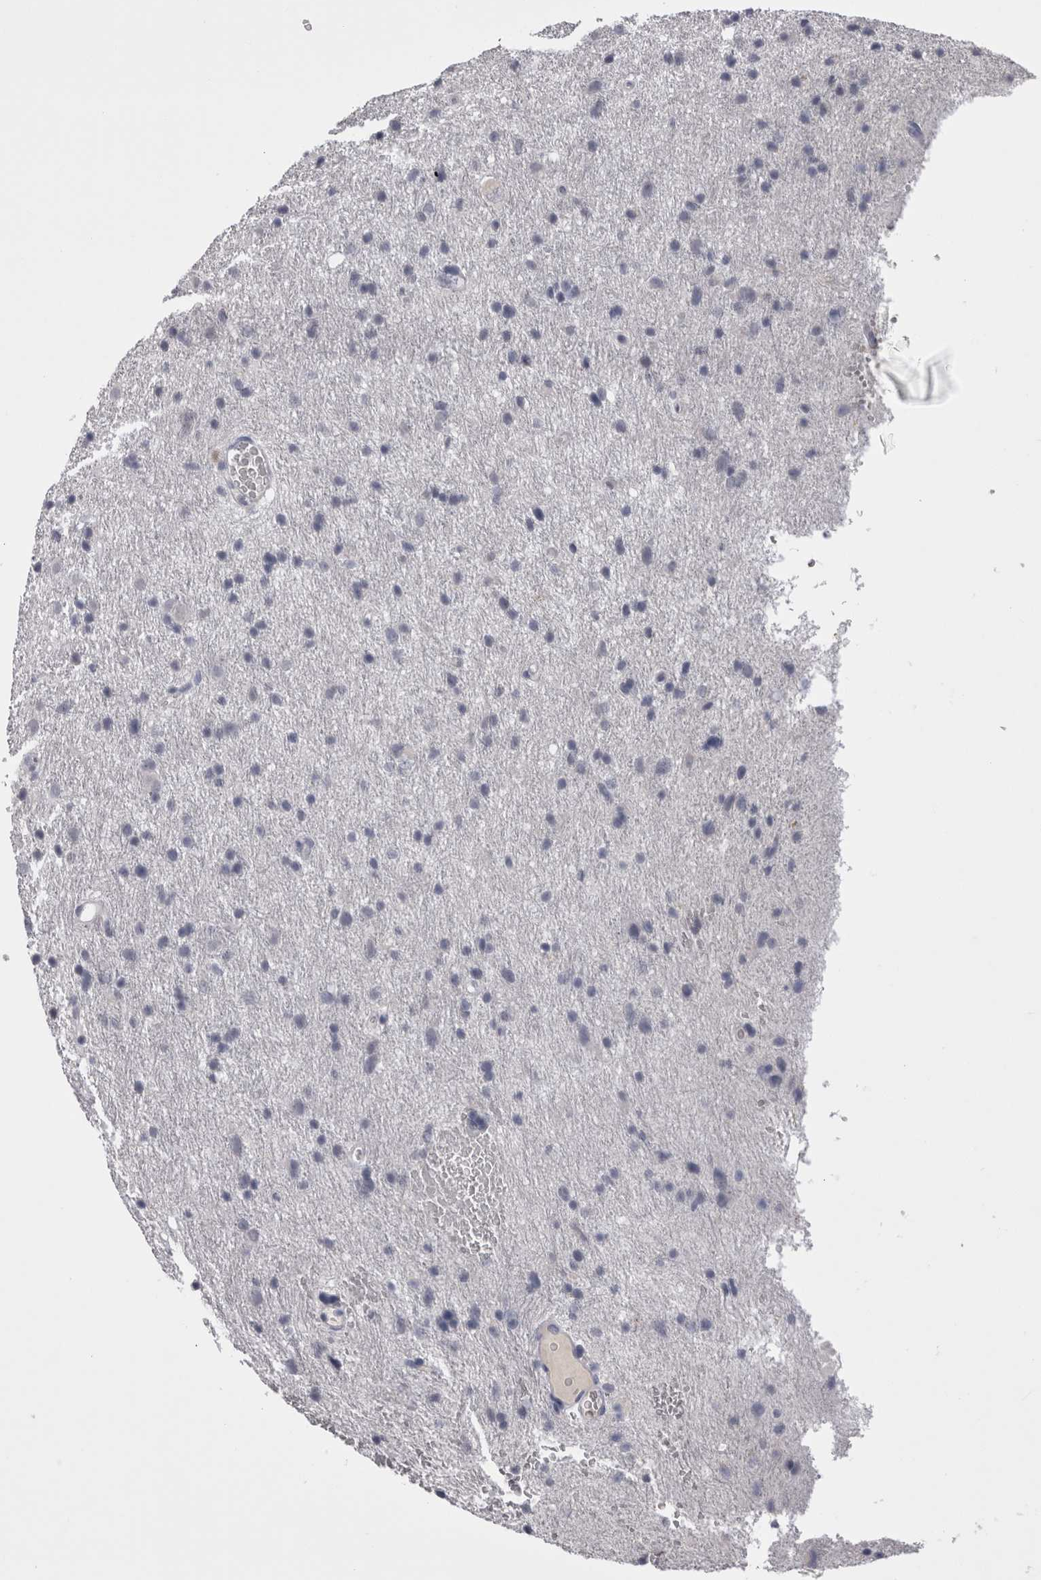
{"staining": {"intensity": "negative", "quantity": "none", "location": "none"}, "tissue": "glioma", "cell_type": "Tumor cells", "image_type": "cancer", "snomed": [{"axis": "morphology", "description": "Glioma, malignant, Low grade"}, {"axis": "topography", "description": "Brain"}], "caption": "Glioma stained for a protein using immunohistochemistry displays no positivity tumor cells.", "gene": "CDHR5", "patient": {"sex": "male", "age": 77}}